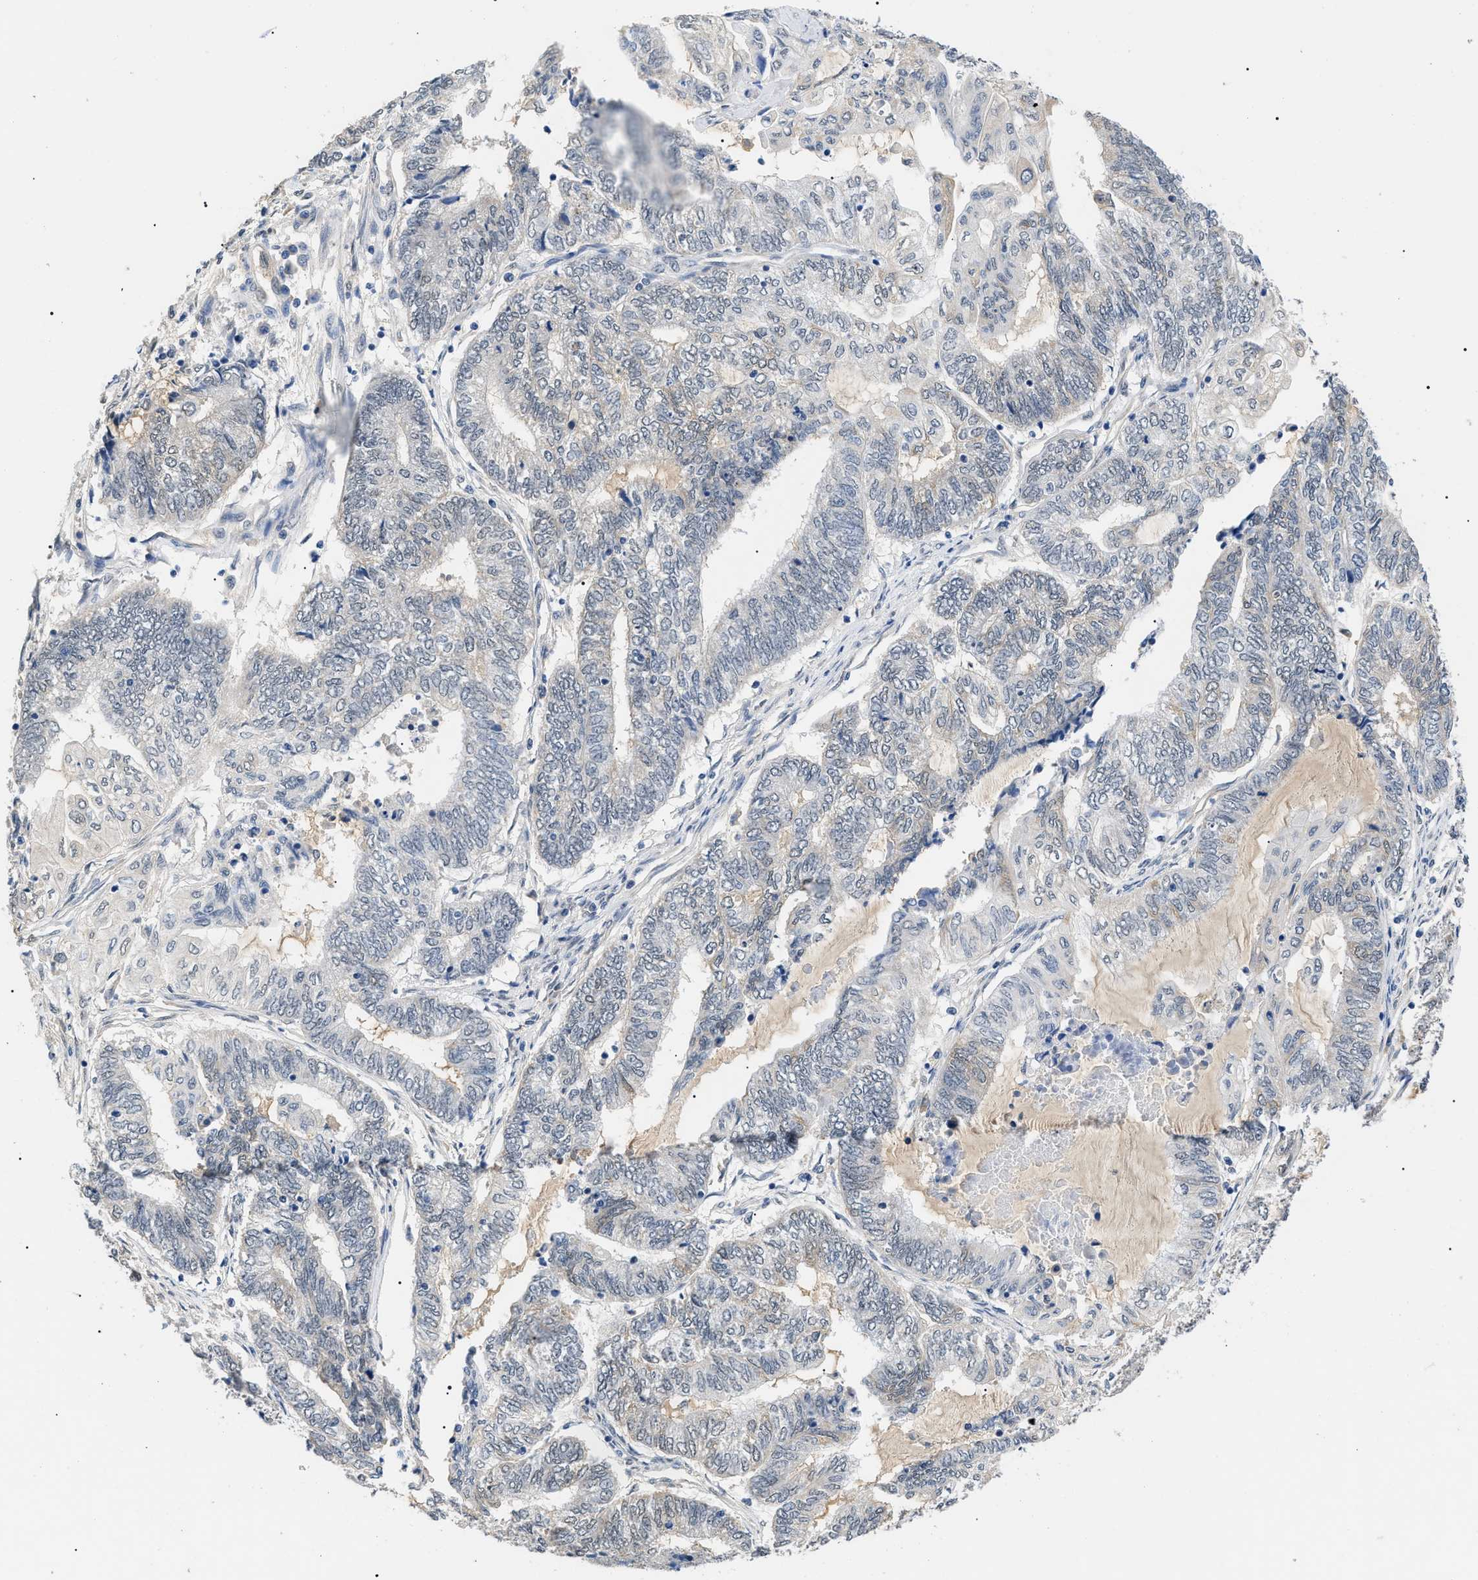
{"staining": {"intensity": "negative", "quantity": "none", "location": "none"}, "tissue": "endometrial cancer", "cell_type": "Tumor cells", "image_type": "cancer", "snomed": [{"axis": "morphology", "description": "Adenocarcinoma, NOS"}, {"axis": "topography", "description": "Uterus"}, {"axis": "topography", "description": "Endometrium"}], "caption": "Tumor cells show no significant staining in endometrial cancer (adenocarcinoma).", "gene": "PRRT2", "patient": {"sex": "female", "age": 70}}